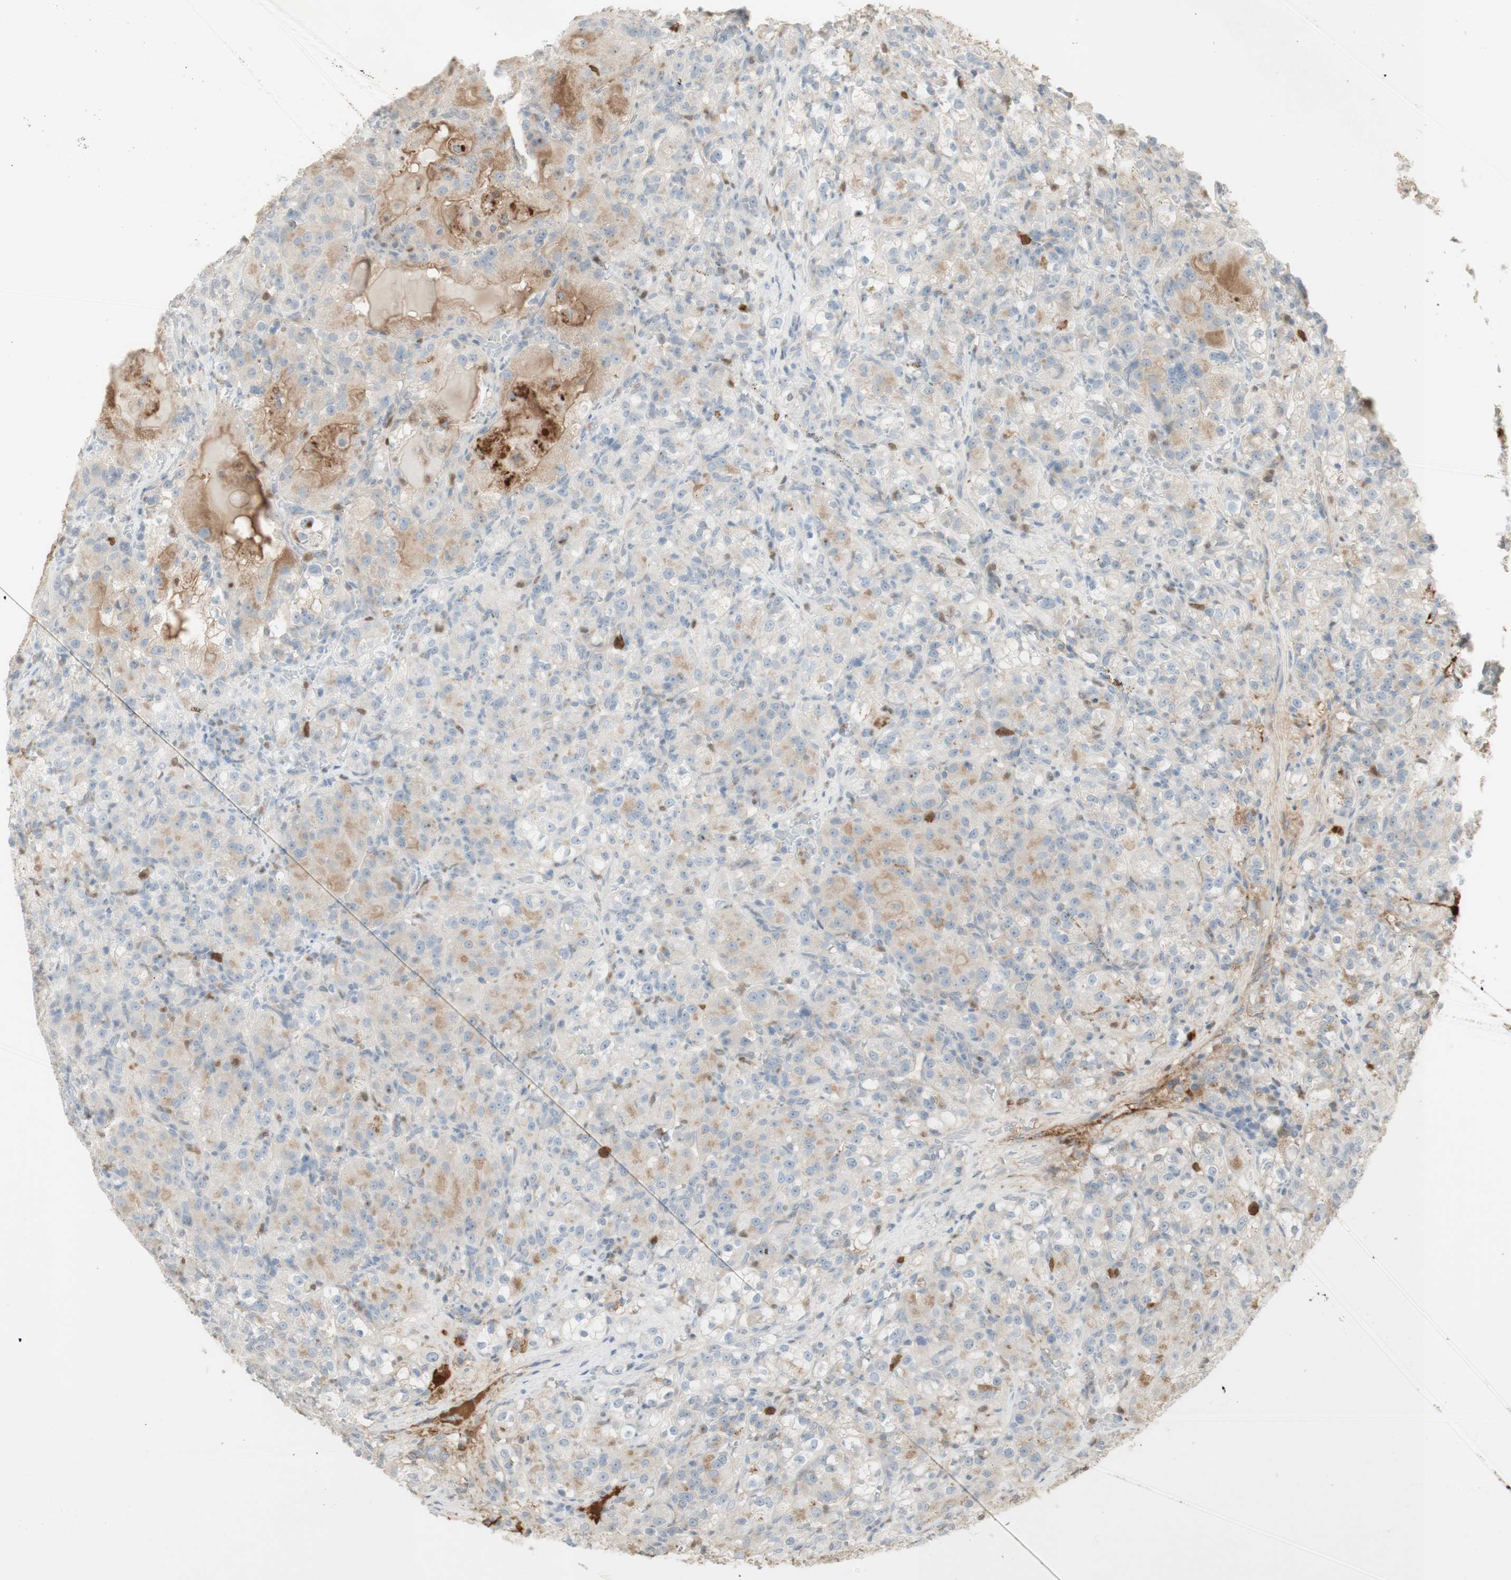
{"staining": {"intensity": "weak", "quantity": "25%-75%", "location": "cytoplasmic/membranous"}, "tissue": "renal cancer", "cell_type": "Tumor cells", "image_type": "cancer", "snomed": [{"axis": "morphology", "description": "Adenocarcinoma, NOS"}, {"axis": "topography", "description": "Kidney"}], "caption": "Protein expression analysis of human adenocarcinoma (renal) reveals weak cytoplasmic/membranous positivity in approximately 25%-75% of tumor cells.", "gene": "NID1", "patient": {"sex": "male", "age": 61}}